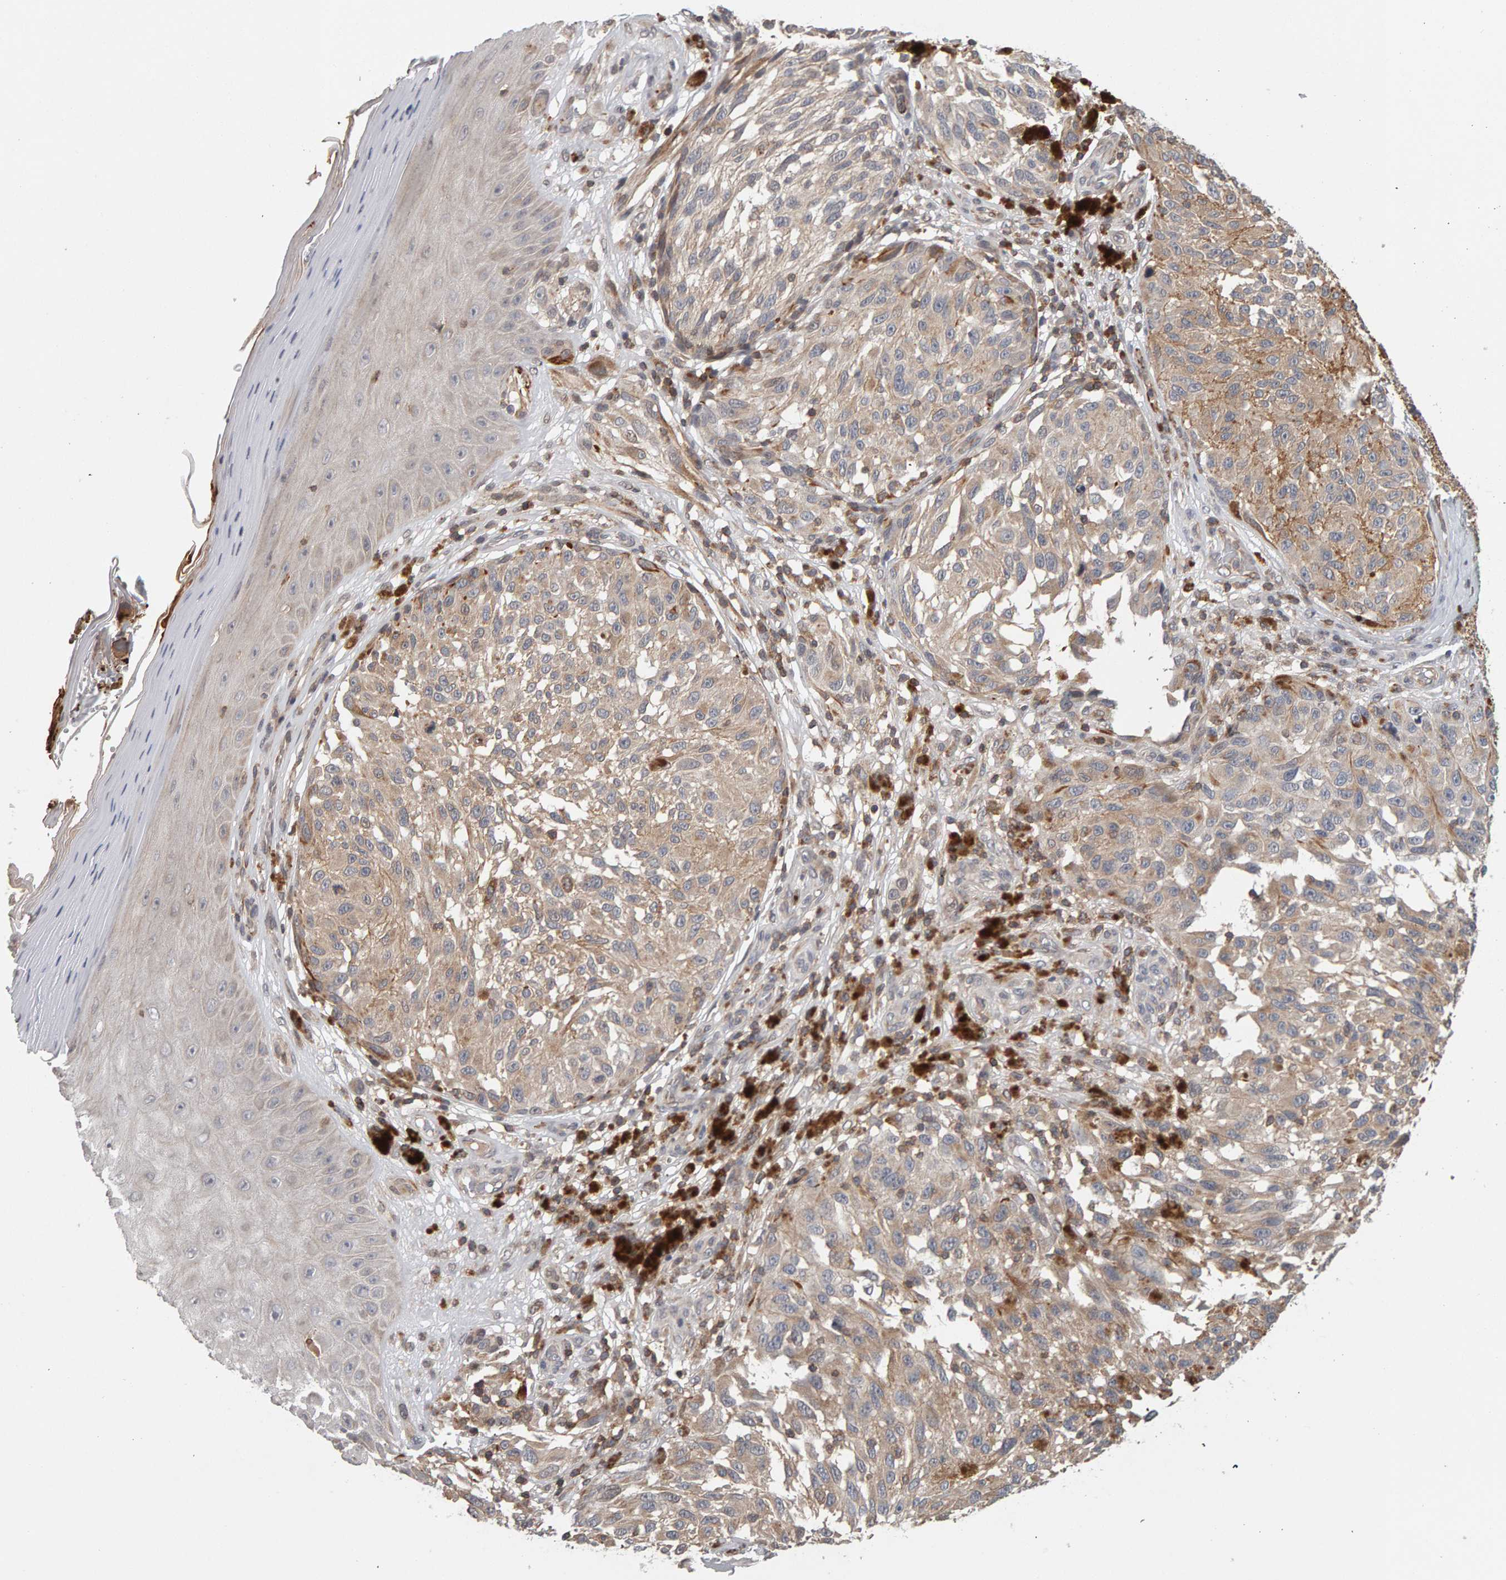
{"staining": {"intensity": "weak", "quantity": "<25%", "location": "cytoplasmic/membranous"}, "tissue": "melanoma", "cell_type": "Tumor cells", "image_type": "cancer", "snomed": [{"axis": "morphology", "description": "Malignant melanoma, NOS"}, {"axis": "topography", "description": "Skin"}], "caption": "High power microscopy image of an immunohistochemistry (IHC) image of melanoma, revealing no significant staining in tumor cells.", "gene": "TEFM", "patient": {"sex": "female", "age": 73}}